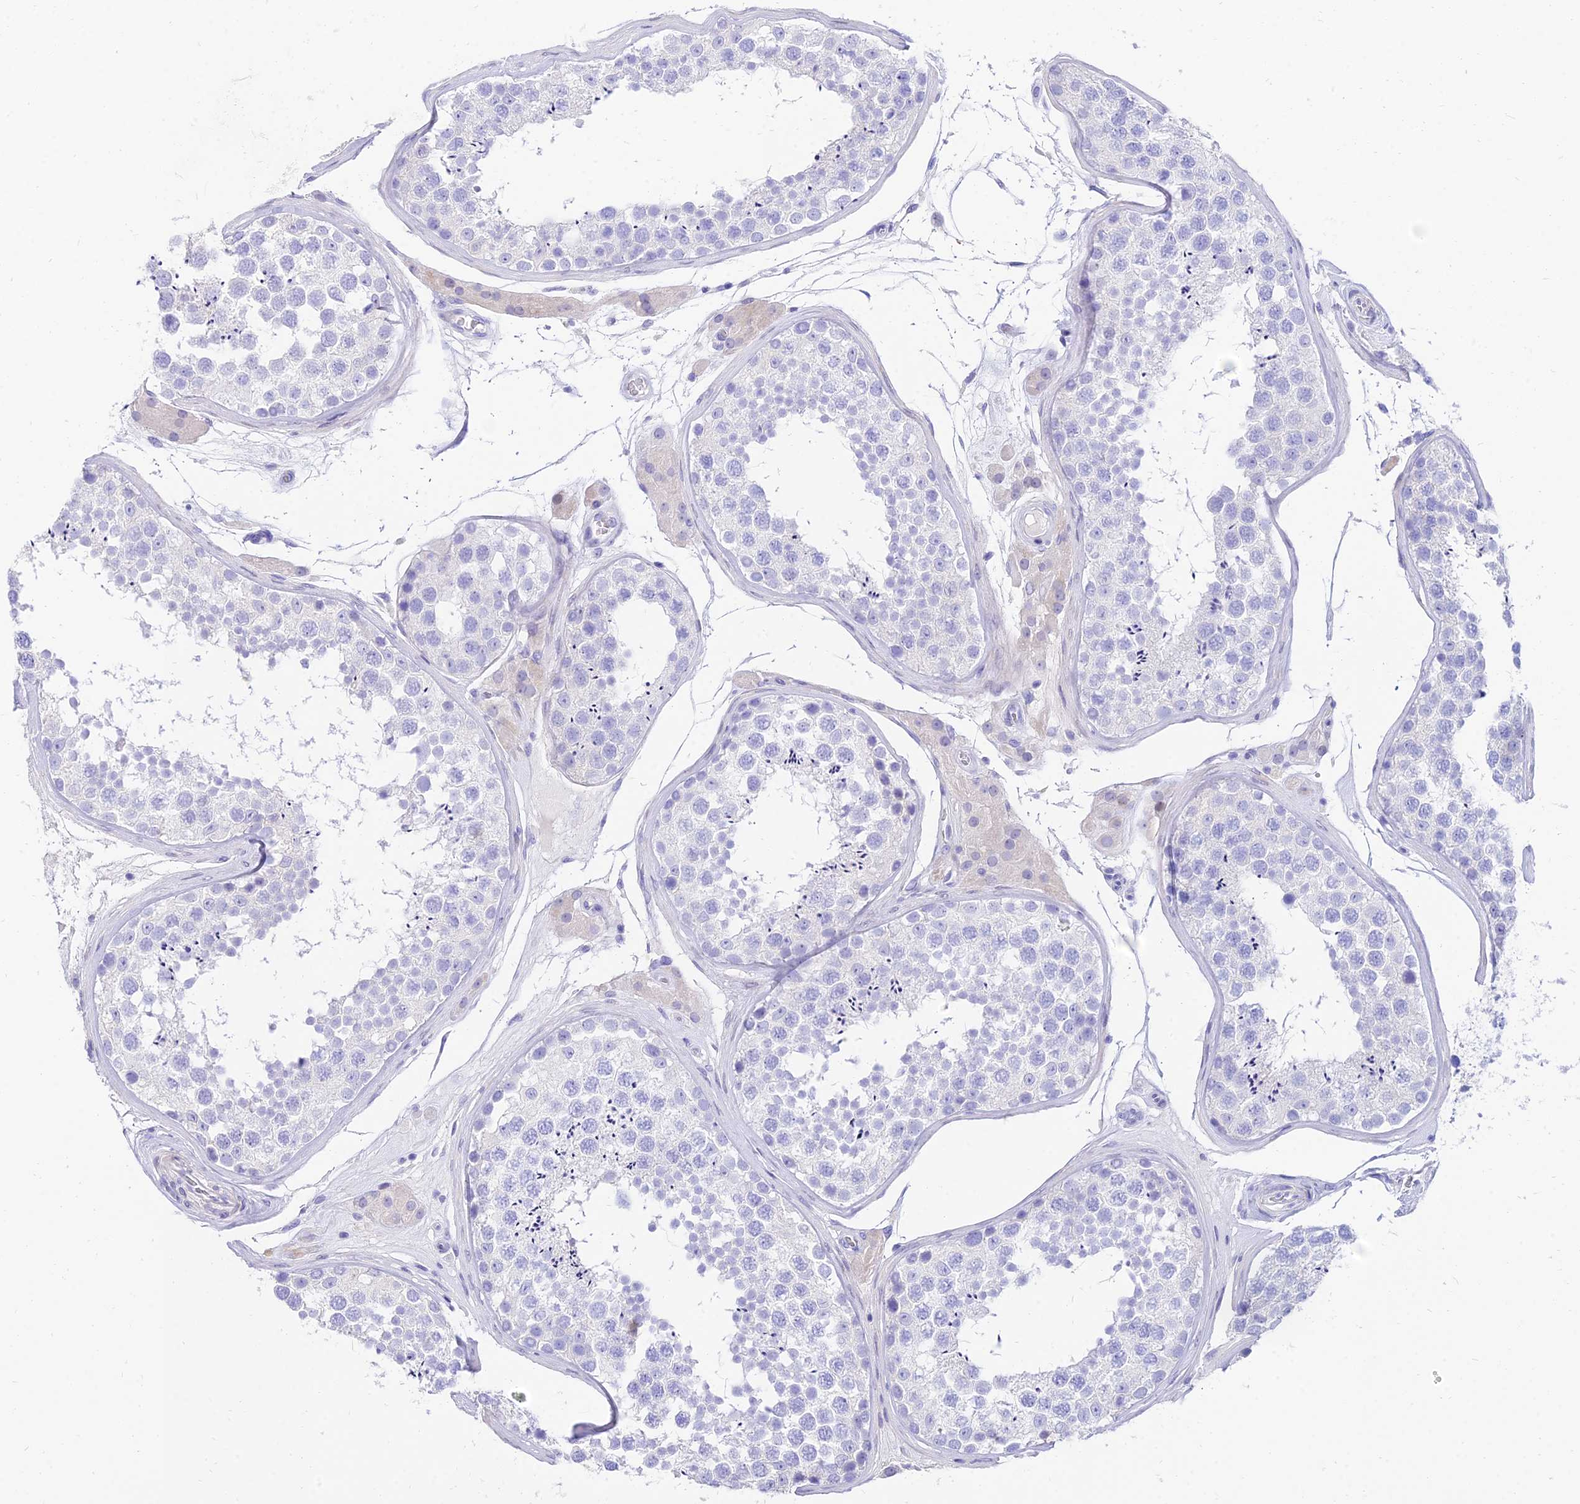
{"staining": {"intensity": "negative", "quantity": "none", "location": "none"}, "tissue": "testis", "cell_type": "Cells in seminiferous ducts", "image_type": "normal", "snomed": [{"axis": "morphology", "description": "Normal tissue, NOS"}, {"axis": "topography", "description": "Testis"}], "caption": "Immunohistochemistry (IHC) image of unremarkable testis: human testis stained with DAB (3,3'-diaminobenzidine) shows no significant protein expression in cells in seminiferous ducts. The staining is performed using DAB (3,3'-diaminobenzidine) brown chromogen with nuclei counter-stained in using hematoxylin.", "gene": "TAC3", "patient": {"sex": "male", "age": 46}}